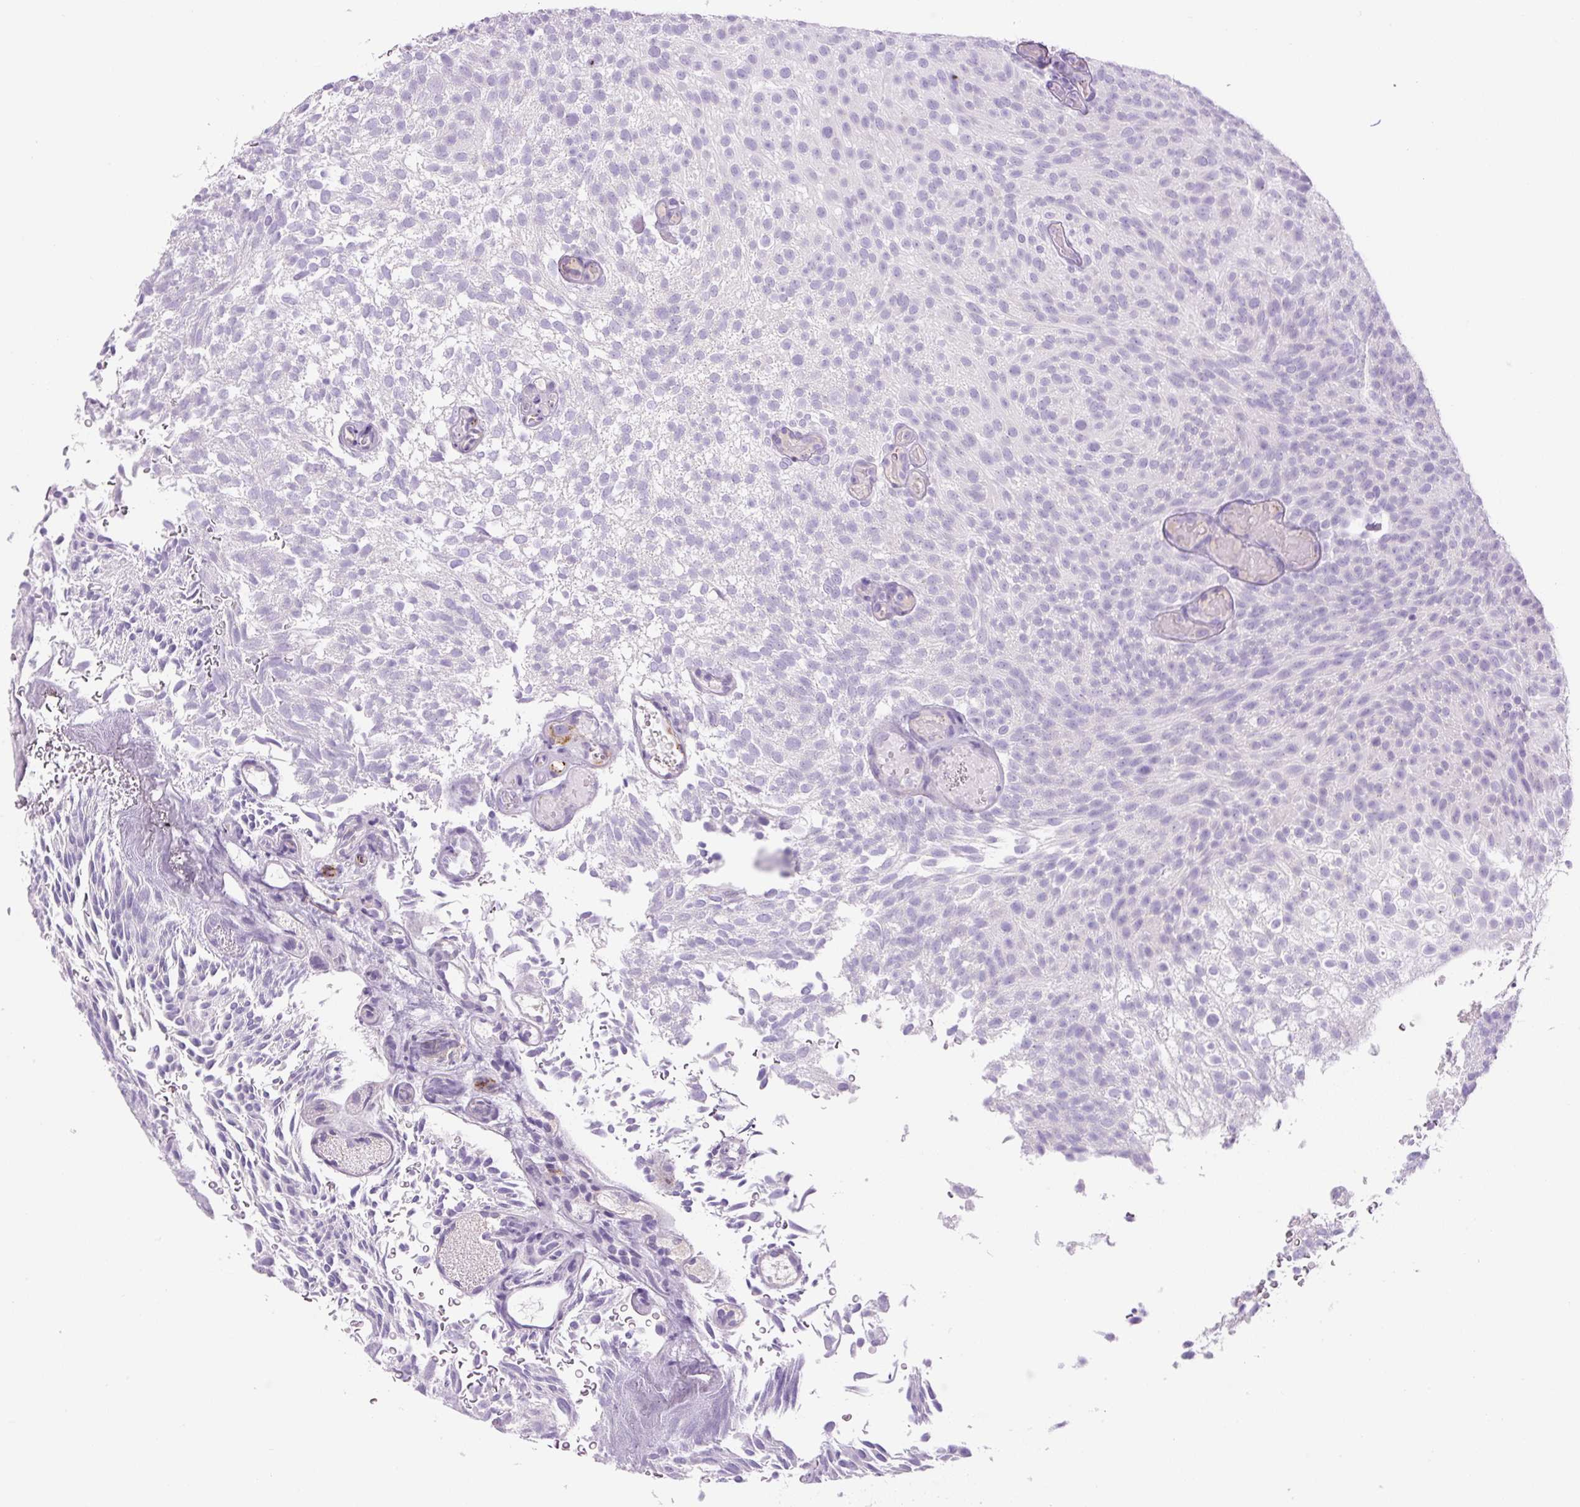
{"staining": {"intensity": "negative", "quantity": "none", "location": "none"}, "tissue": "urothelial cancer", "cell_type": "Tumor cells", "image_type": "cancer", "snomed": [{"axis": "morphology", "description": "Urothelial carcinoma, Low grade"}, {"axis": "topography", "description": "Urinary bladder"}], "caption": "Immunohistochemical staining of human urothelial cancer exhibits no significant staining in tumor cells. The staining was performed using DAB (3,3'-diaminobenzidine) to visualize the protein expression in brown, while the nuclei were stained in blue with hematoxylin (Magnification: 20x).", "gene": "RSPO4", "patient": {"sex": "male", "age": 78}}